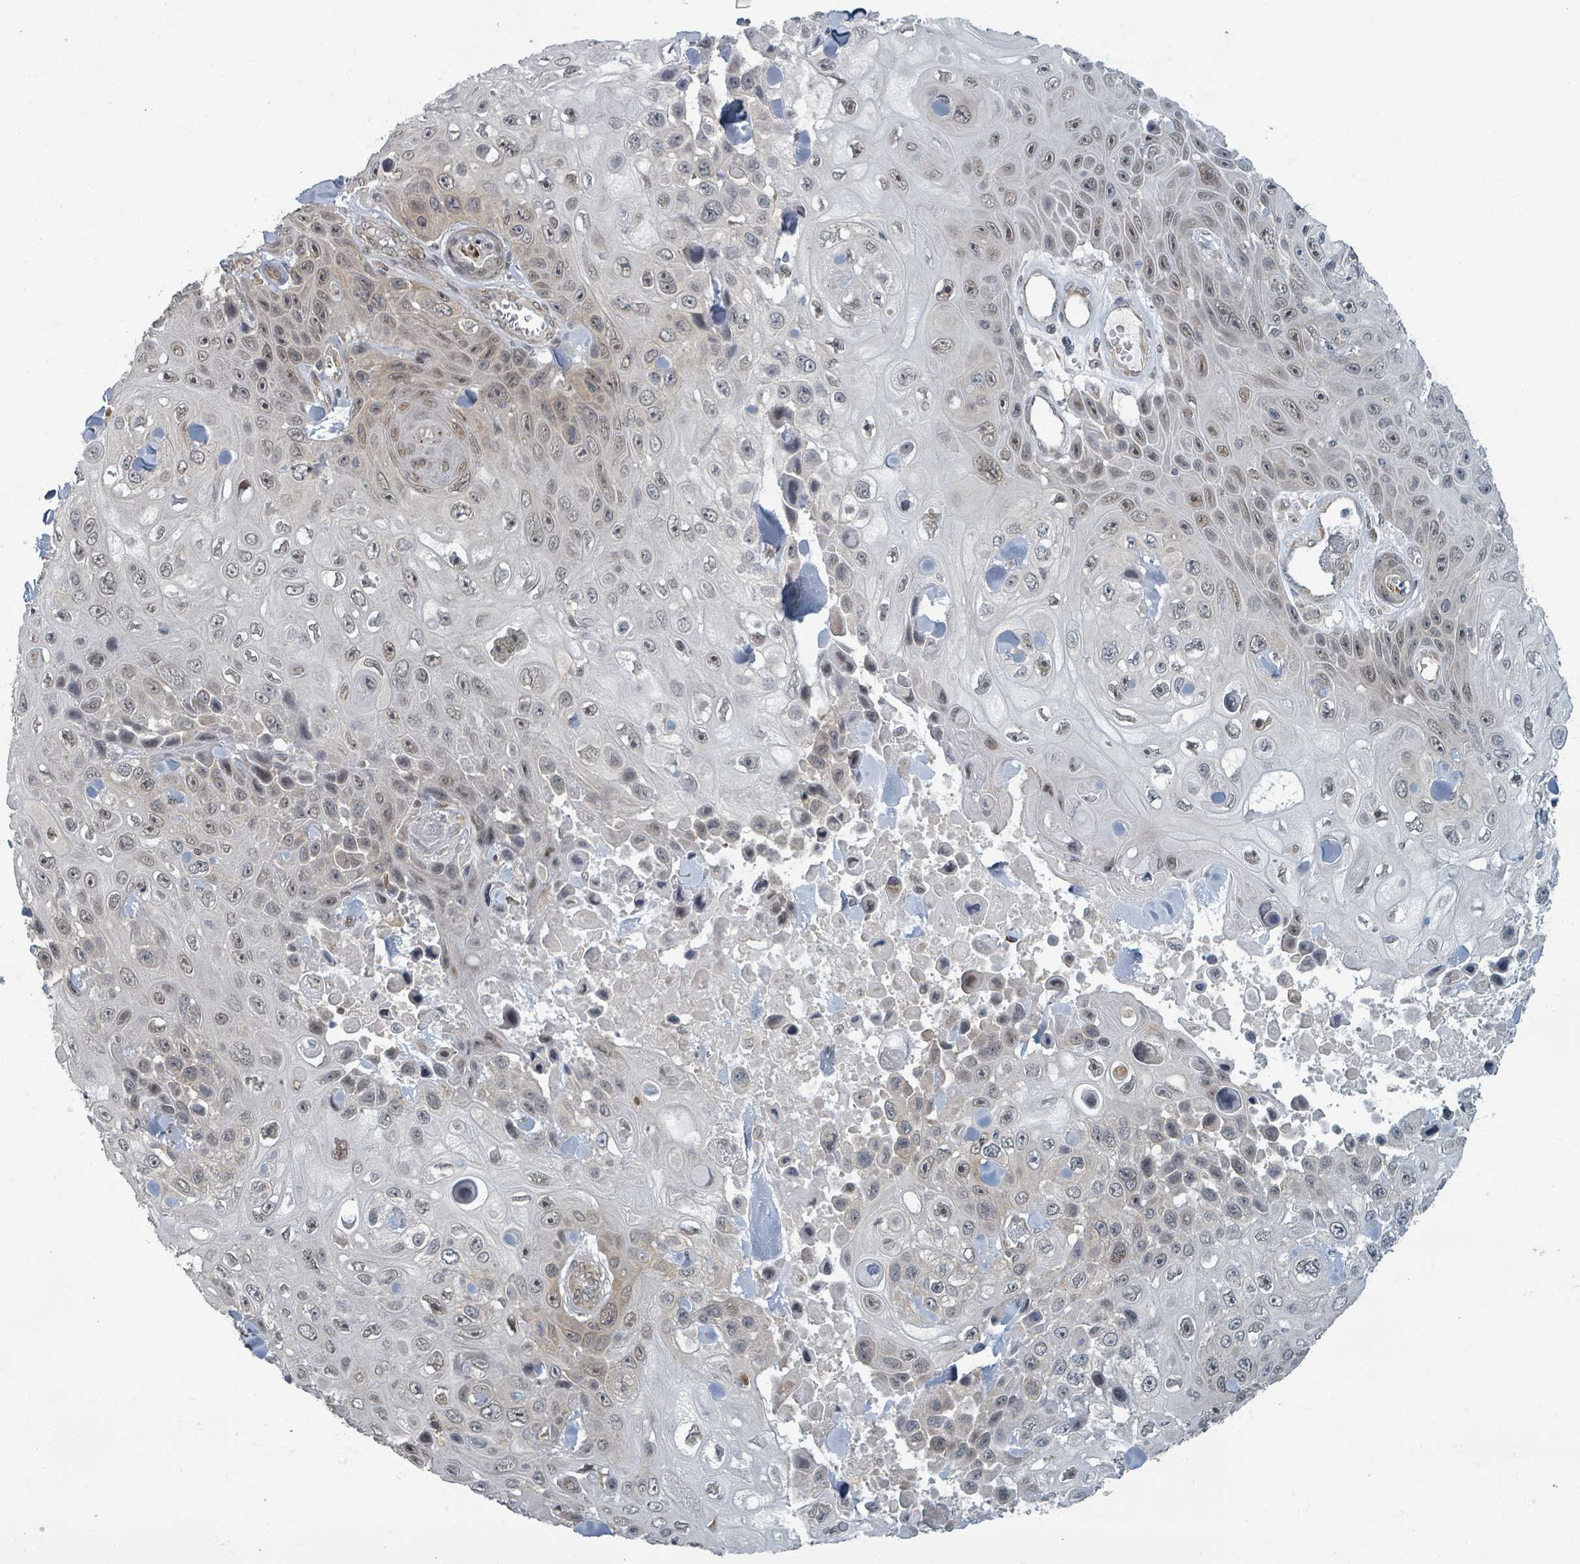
{"staining": {"intensity": "weak", "quantity": ">75%", "location": "nuclear"}, "tissue": "skin cancer", "cell_type": "Tumor cells", "image_type": "cancer", "snomed": [{"axis": "morphology", "description": "Squamous cell carcinoma, NOS"}, {"axis": "topography", "description": "Skin"}], "caption": "Tumor cells demonstrate weak nuclear staining in about >75% of cells in skin cancer (squamous cell carcinoma). (IHC, brightfield microscopy, high magnification).", "gene": "INTS15", "patient": {"sex": "male", "age": 82}}